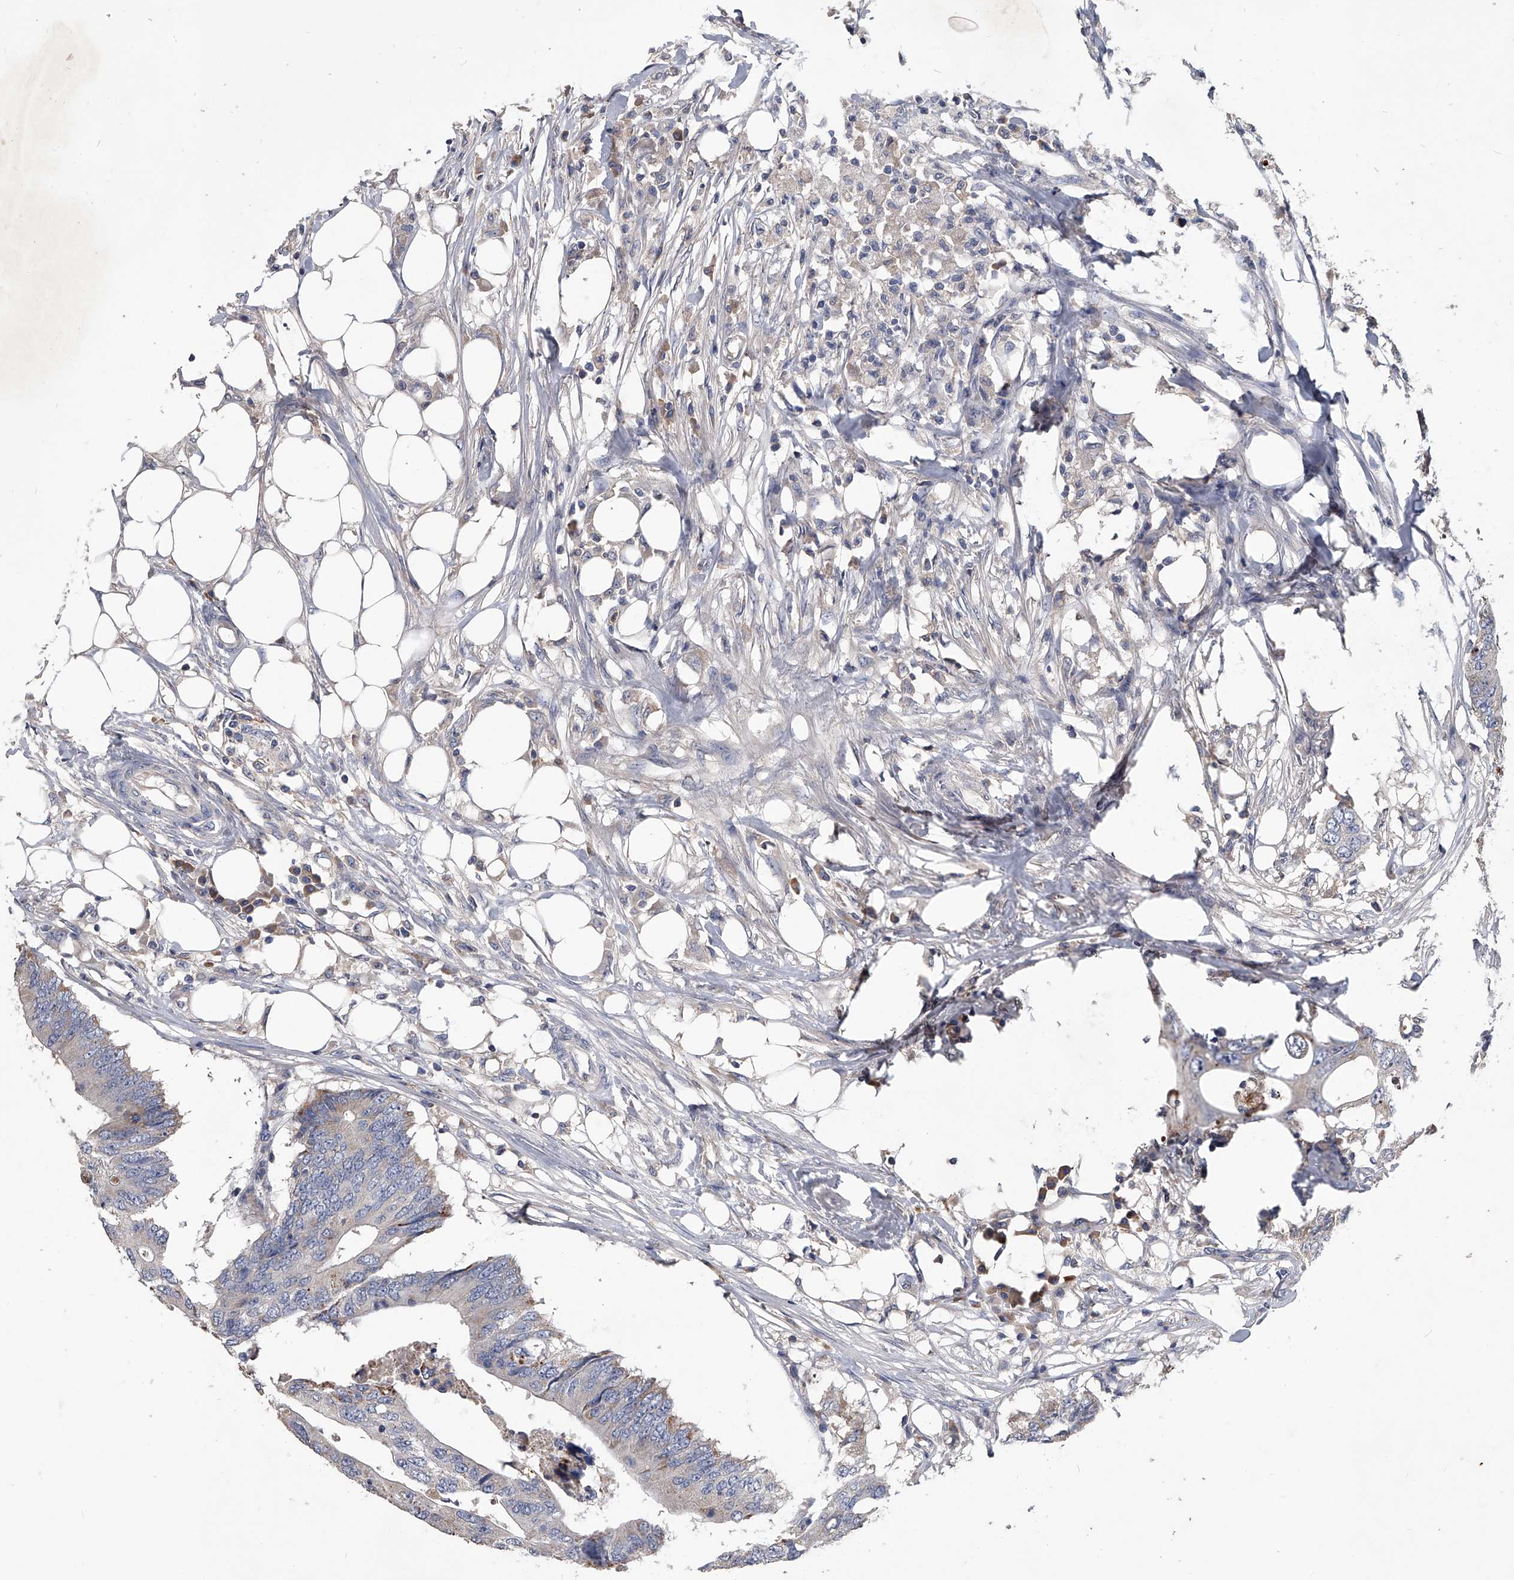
{"staining": {"intensity": "weak", "quantity": "<25%", "location": "cytoplasmic/membranous"}, "tissue": "colorectal cancer", "cell_type": "Tumor cells", "image_type": "cancer", "snomed": [{"axis": "morphology", "description": "Adenocarcinoma, NOS"}, {"axis": "topography", "description": "Colon"}], "caption": "The immunohistochemistry image has no significant positivity in tumor cells of colorectal cancer (adenocarcinoma) tissue. The staining is performed using DAB brown chromogen with nuclei counter-stained in using hematoxylin.", "gene": "NRP1", "patient": {"sex": "male", "age": 71}}